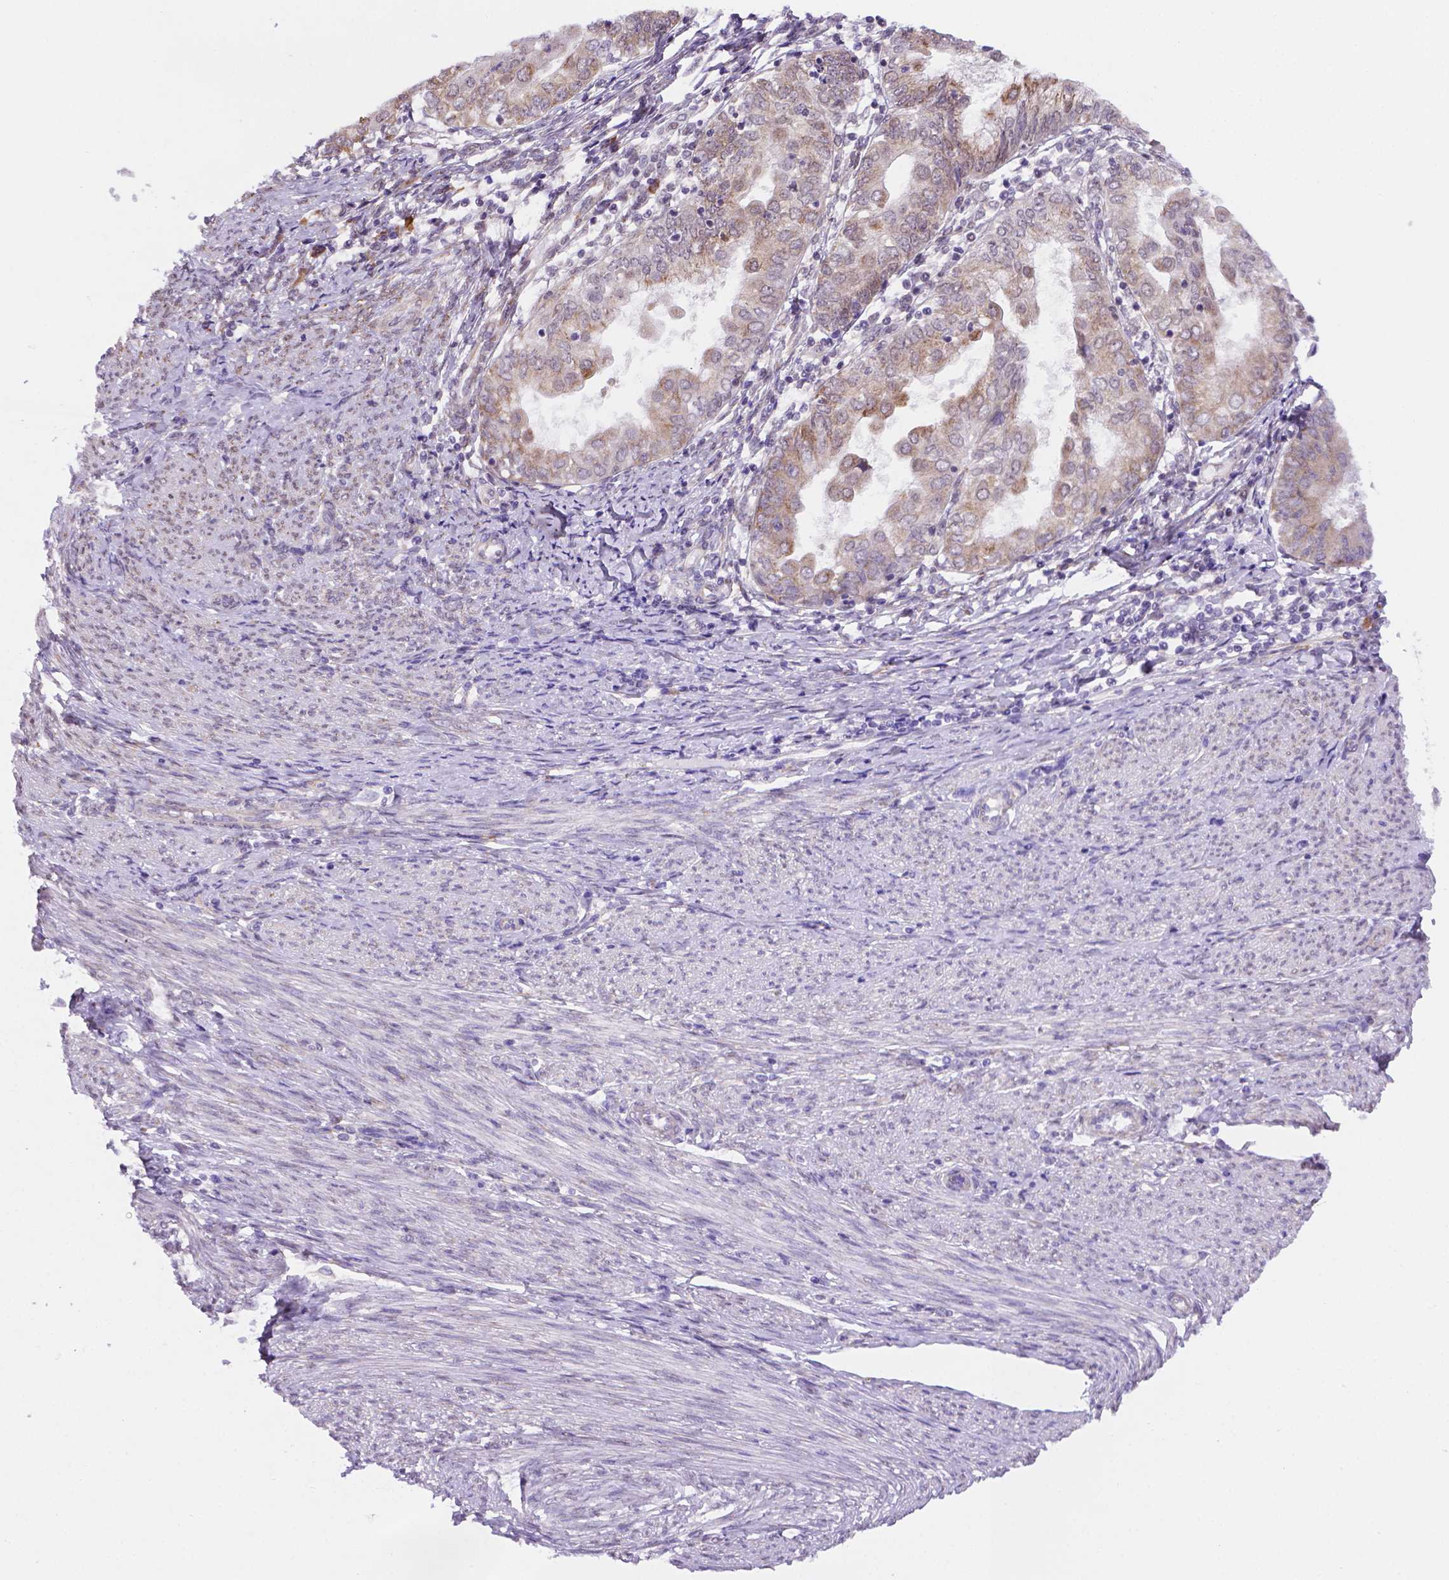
{"staining": {"intensity": "weak", "quantity": "25%-75%", "location": "cytoplasmic/membranous"}, "tissue": "endometrial cancer", "cell_type": "Tumor cells", "image_type": "cancer", "snomed": [{"axis": "morphology", "description": "Adenocarcinoma, NOS"}, {"axis": "topography", "description": "Endometrium"}], "caption": "Weak cytoplasmic/membranous protein expression is seen in about 25%-75% of tumor cells in endometrial cancer (adenocarcinoma).", "gene": "FNIP1", "patient": {"sex": "female", "age": 68}}